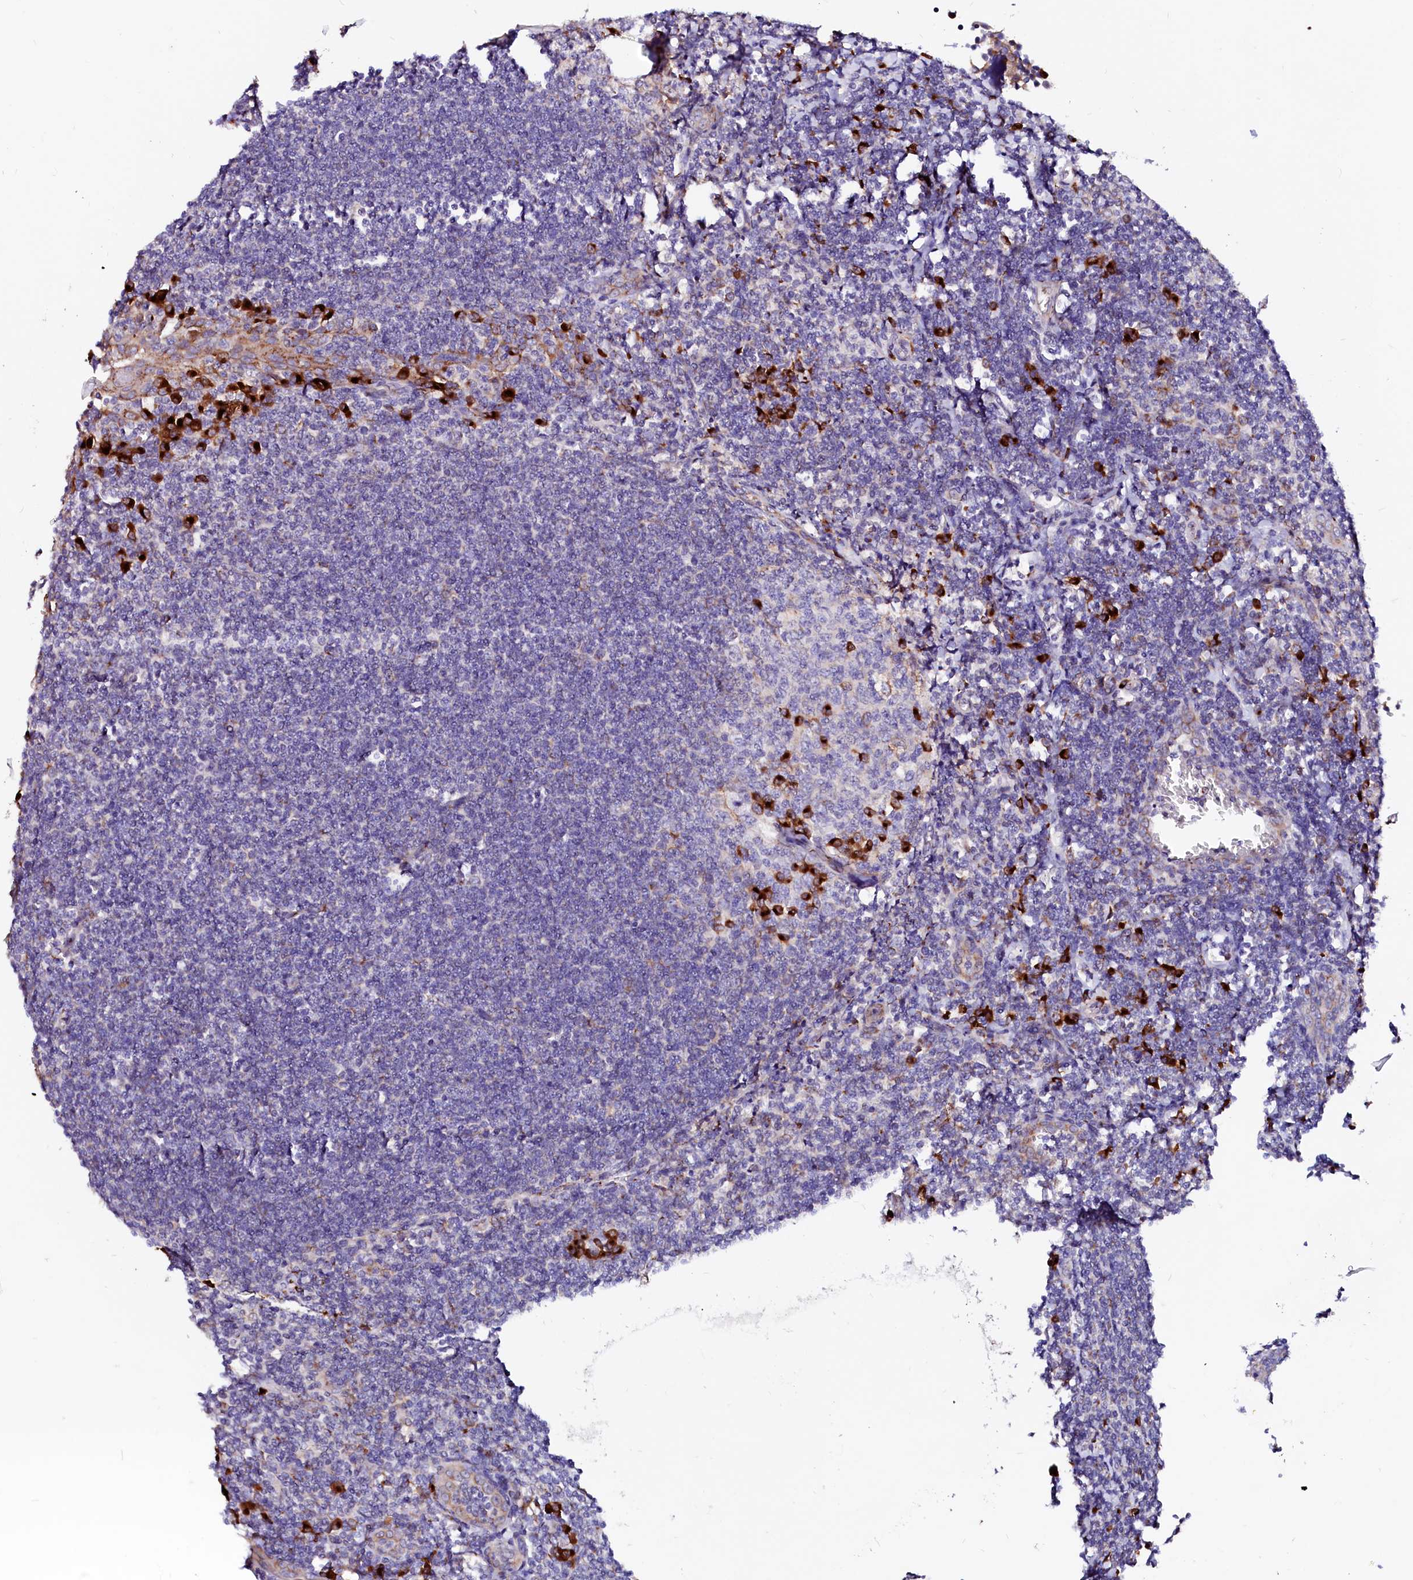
{"staining": {"intensity": "negative", "quantity": "none", "location": "none"}, "tissue": "tonsil", "cell_type": "Germinal center cells", "image_type": "normal", "snomed": [{"axis": "morphology", "description": "Normal tissue, NOS"}, {"axis": "topography", "description": "Tonsil"}], "caption": "Immunohistochemistry of normal human tonsil demonstrates no expression in germinal center cells. (Immunohistochemistry (ihc), brightfield microscopy, high magnification).", "gene": "LMAN1", "patient": {"sex": "male", "age": 27}}